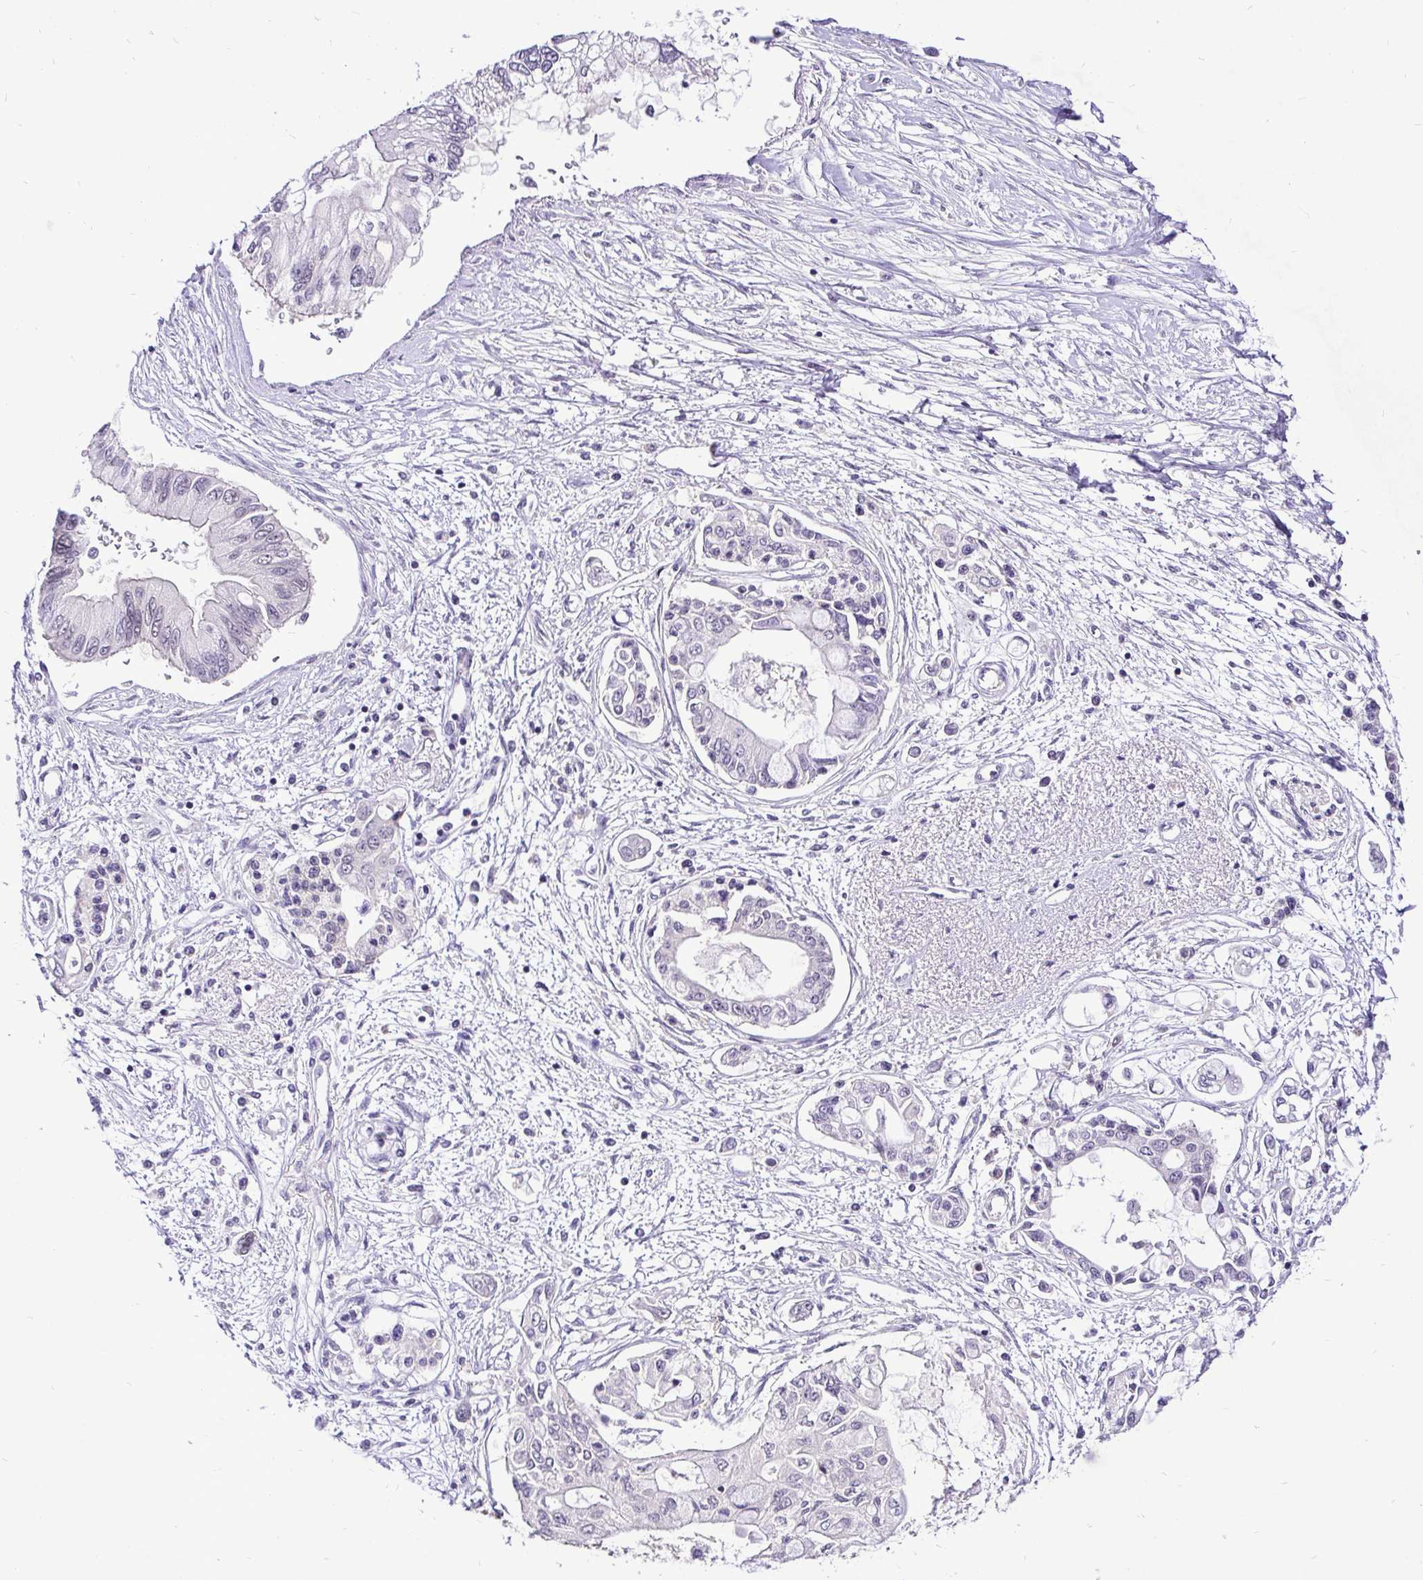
{"staining": {"intensity": "negative", "quantity": "none", "location": "none"}, "tissue": "pancreatic cancer", "cell_type": "Tumor cells", "image_type": "cancer", "snomed": [{"axis": "morphology", "description": "Adenocarcinoma, NOS"}, {"axis": "topography", "description": "Pancreas"}], "caption": "This is a photomicrograph of immunohistochemistry (IHC) staining of adenocarcinoma (pancreatic), which shows no staining in tumor cells.", "gene": "UBE2M", "patient": {"sex": "female", "age": 77}}